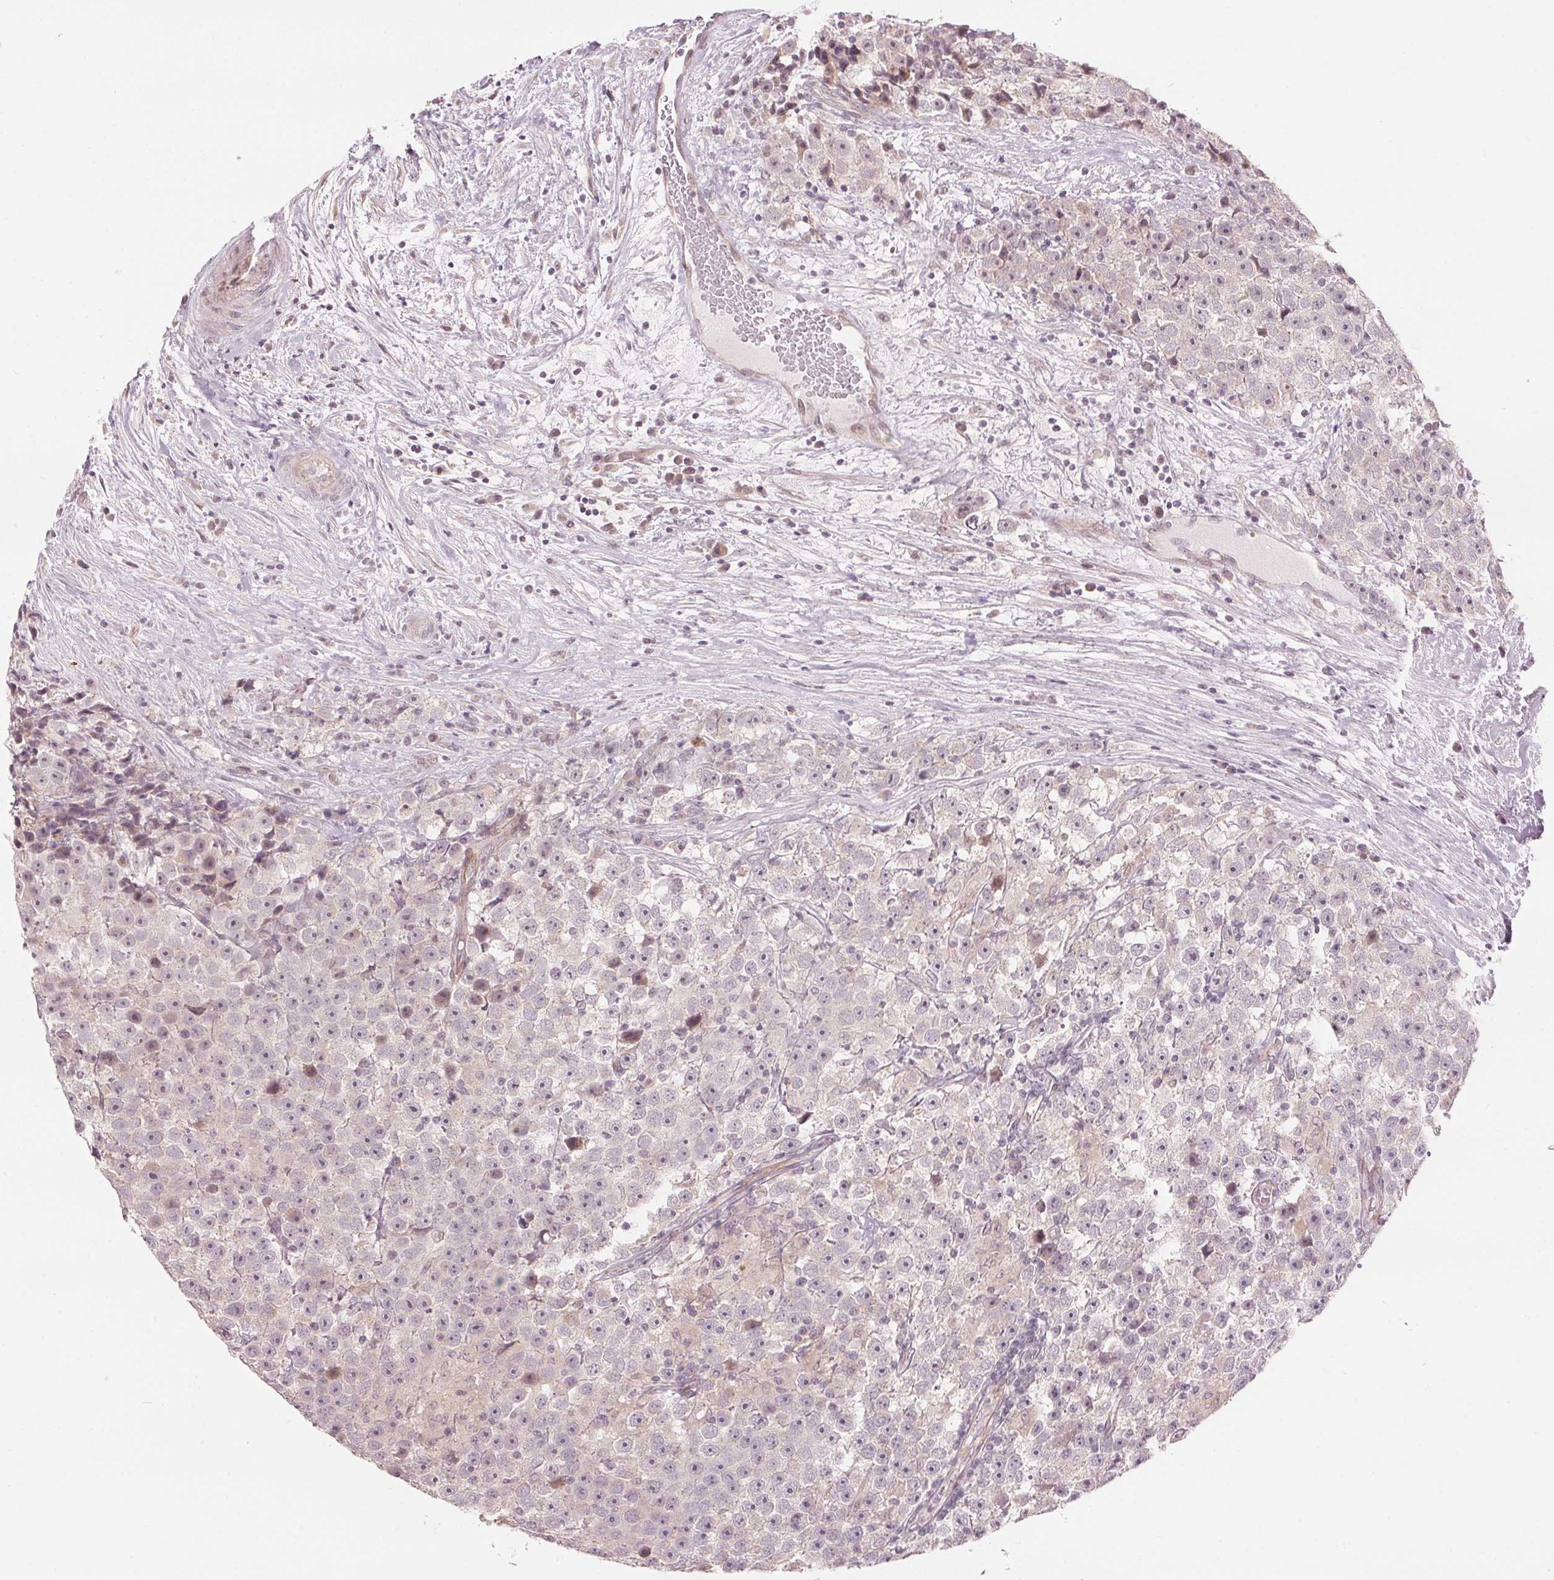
{"staining": {"intensity": "negative", "quantity": "none", "location": "none"}, "tissue": "testis cancer", "cell_type": "Tumor cells", "image_type": "cancer", "snomed": [{"axis": "morphology", "description": "Seminoma, NOS"}, {"axis": "topography", "description": "Testis"}], "caption": "Tumor cells show no significant expression in testis cancer (seminoma).", "gene": "TMED6", "patient": {"sex": "male", "age": 31}}